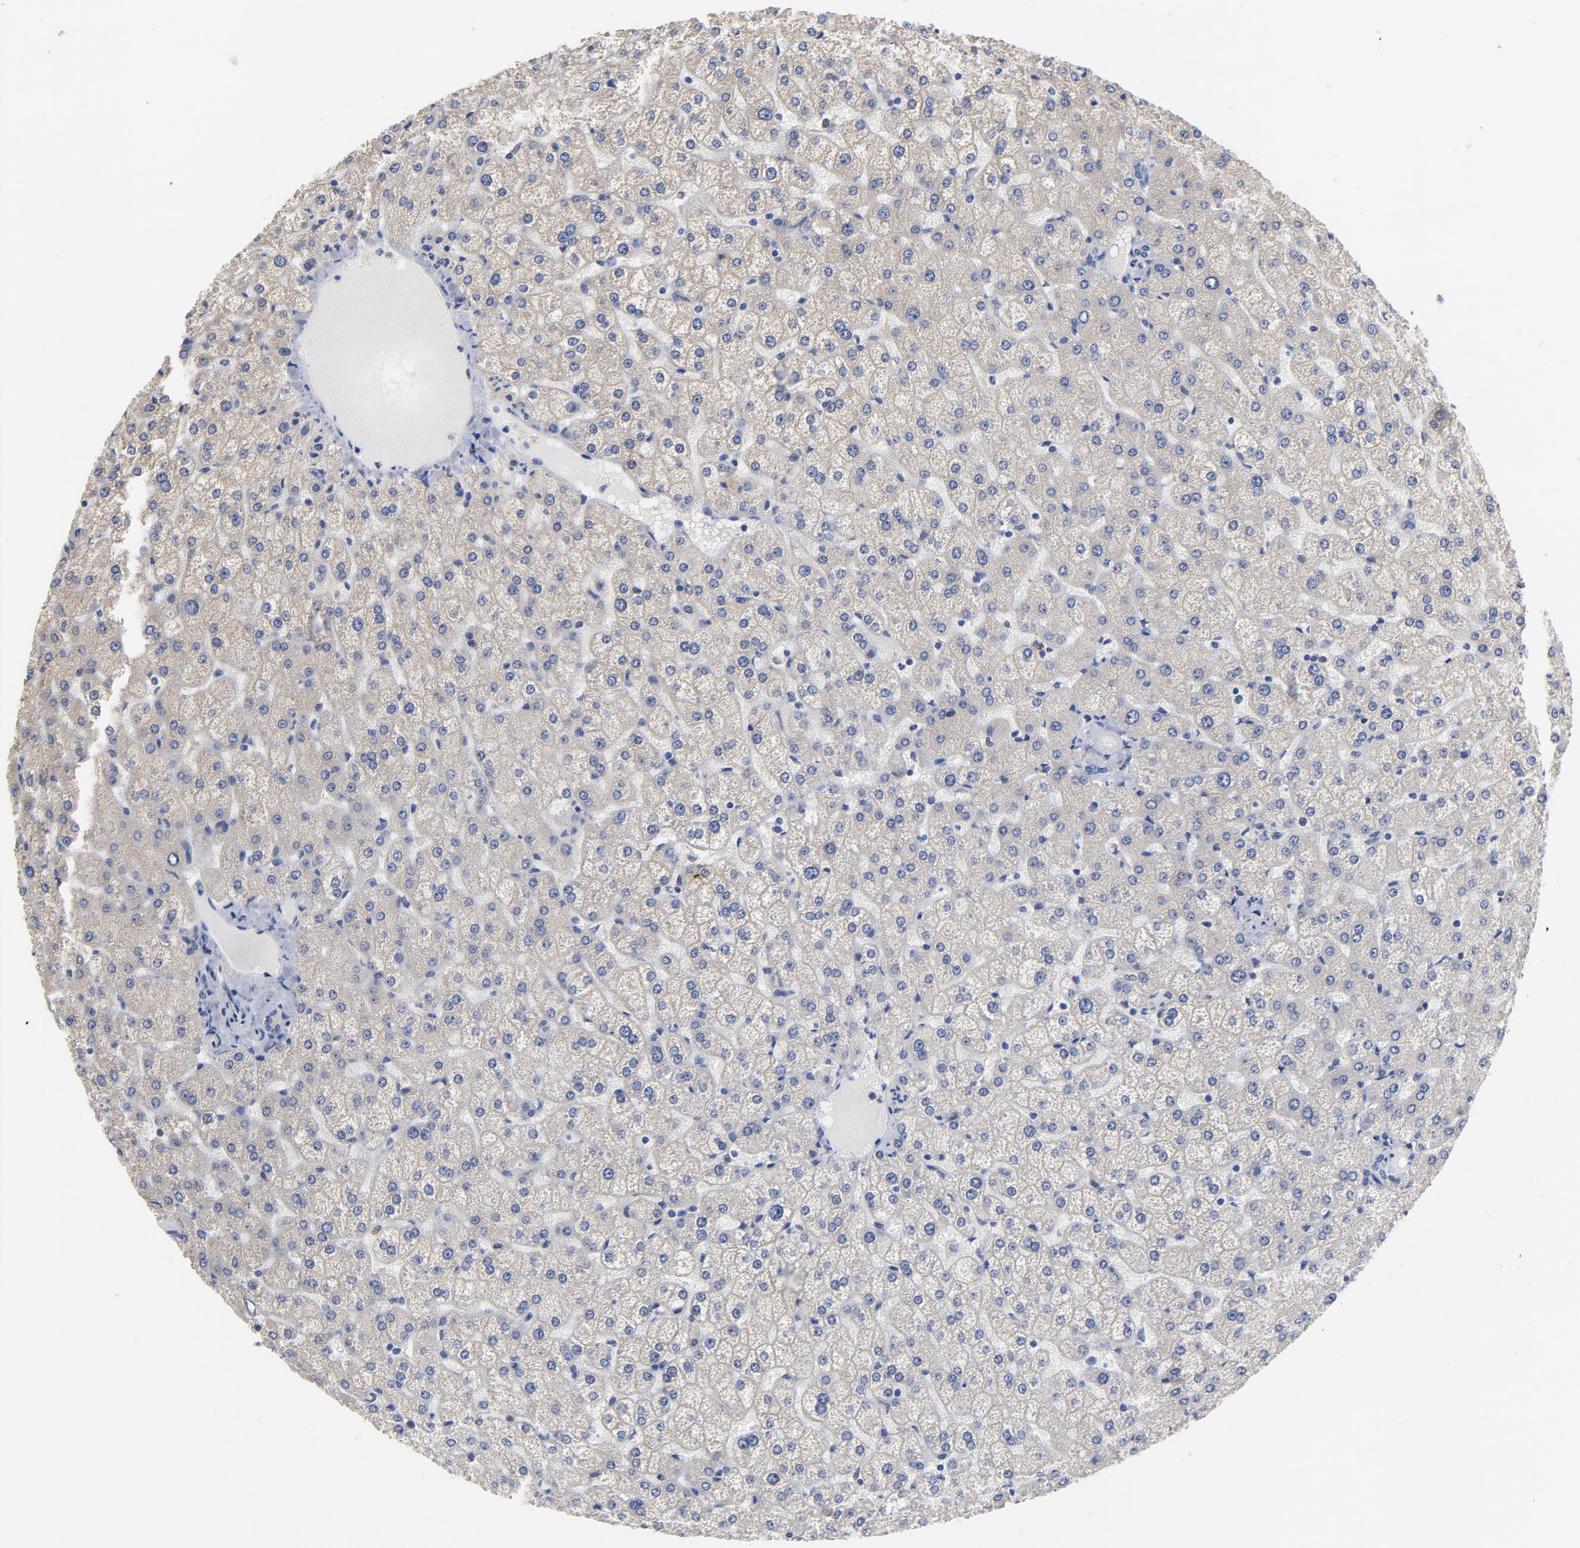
{"staining": {"intensity": "negative", "quantity": "none", "location": "none"}, "tissue": "liver", "cell_type": "Cholangiocytes", "image_type": "normal", "snomed": [{"axis": "morphology", "description": "Normal tissue, NOS"}, {"axis": "topography", "description": "Liver"}], "caption": "Immunohistochemistry (IHC) image of normal liver: human liver stained with DAB (3,3'-diaminobenzidine) exhibits no significant protein staining in cholangiocytes.", "gene": "TLR4", "patient": {"sex": "female", "age": 32}}